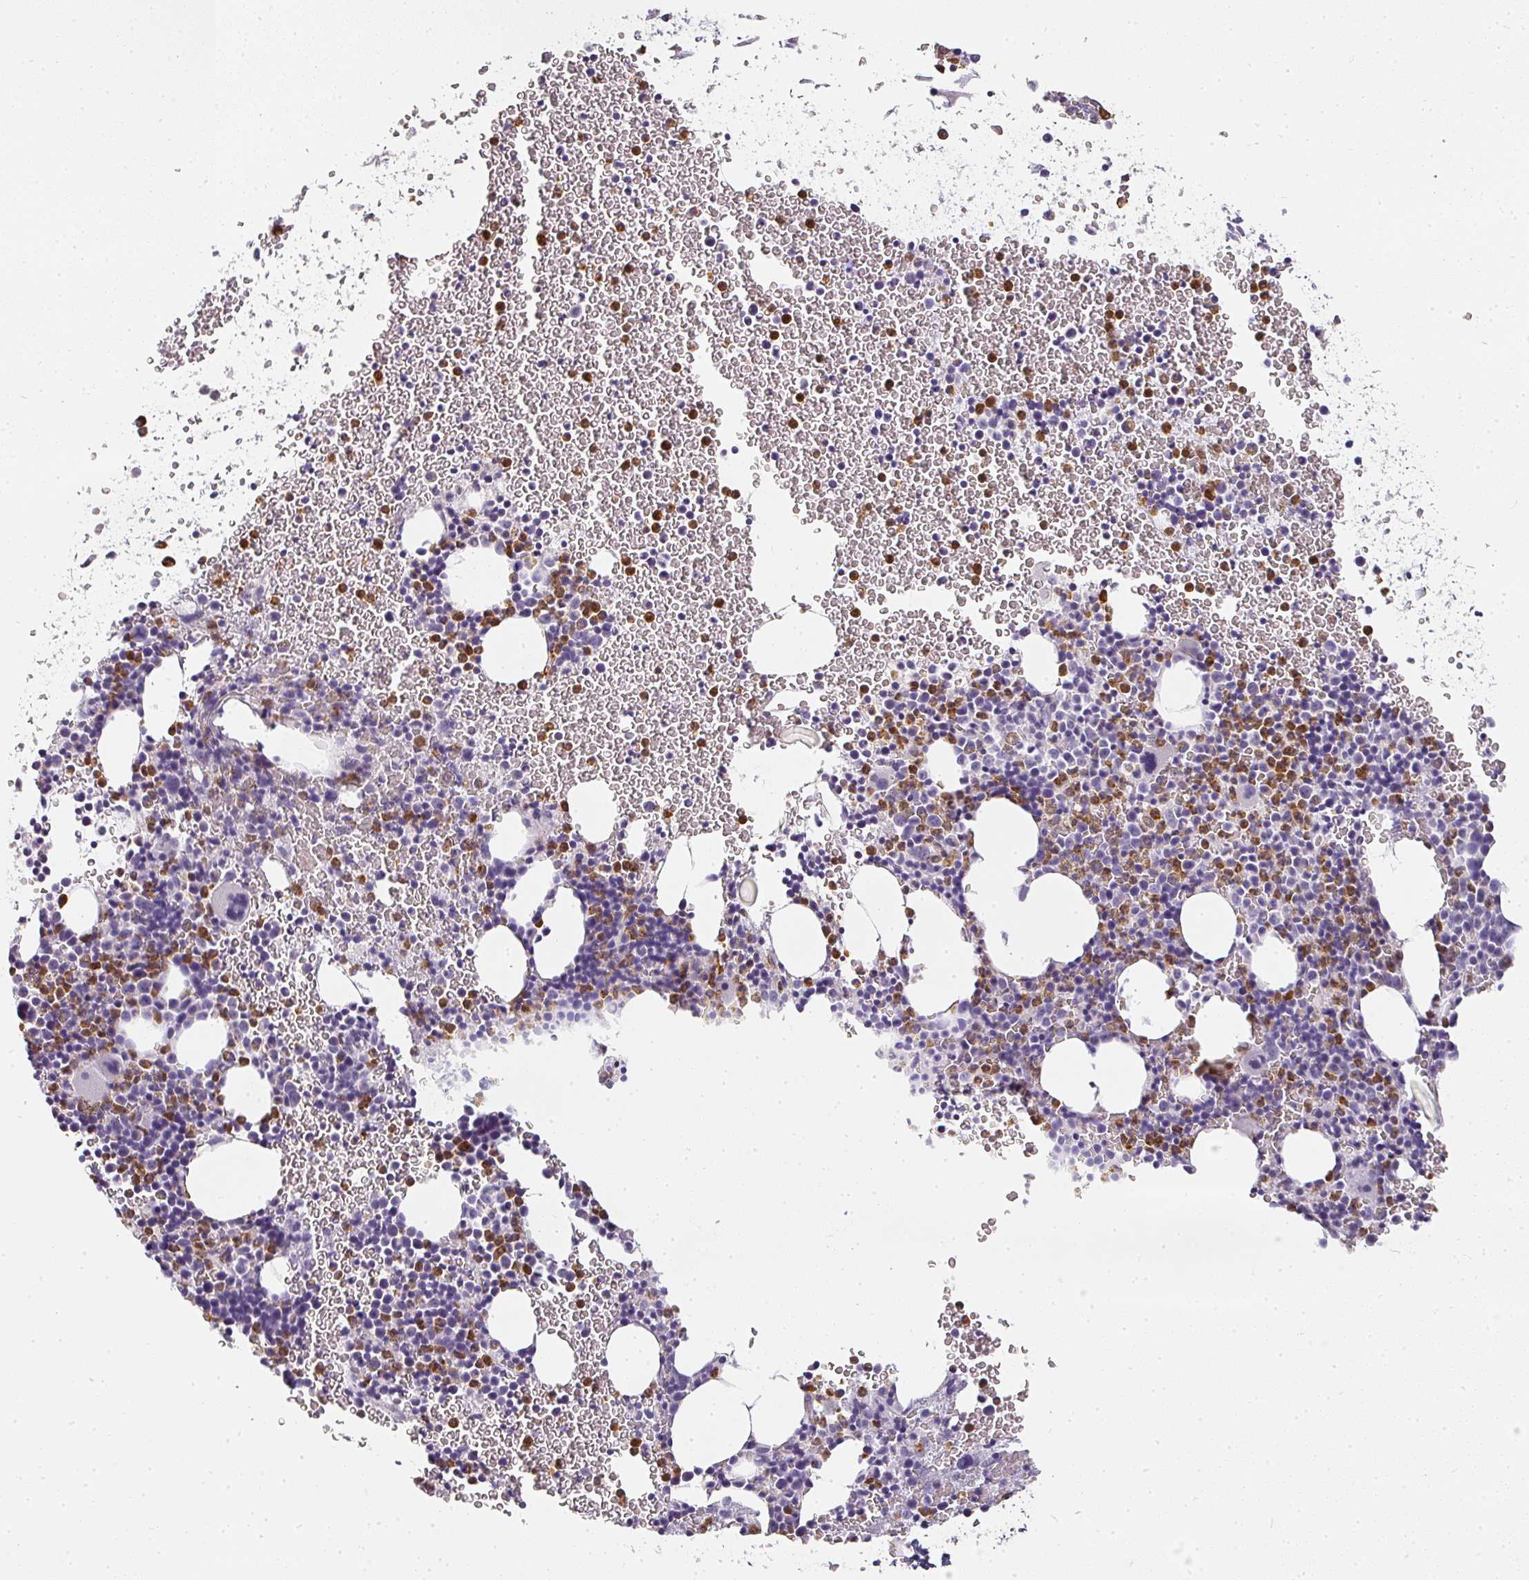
{"staining": {"intensity": "strong", "quantity": "25%-75%", "location": "cytoplasmic/membranous"}, "tissue": "bone marrow", "cell_type": "Hematopoietic cells", "image_type": "normal", "snomed": [{"axis": "morphology", "description": "Normal tissue, NOS"}, {"axis": "topography", "description": "Bone marrow"}], "caption": "Hematopoietic cells exhibit strong cytoplasmic/membranous expression in approximately 25%-75% of cells in benign bone marrow. The staining was performed using DAB (3,3'-diaminobenzidine), with brown indicating positive protein expression. Nuclei are stained blue with hematoxylin.", "gene": "CAMP", "patient": {"sex": "male", "age": 61}}